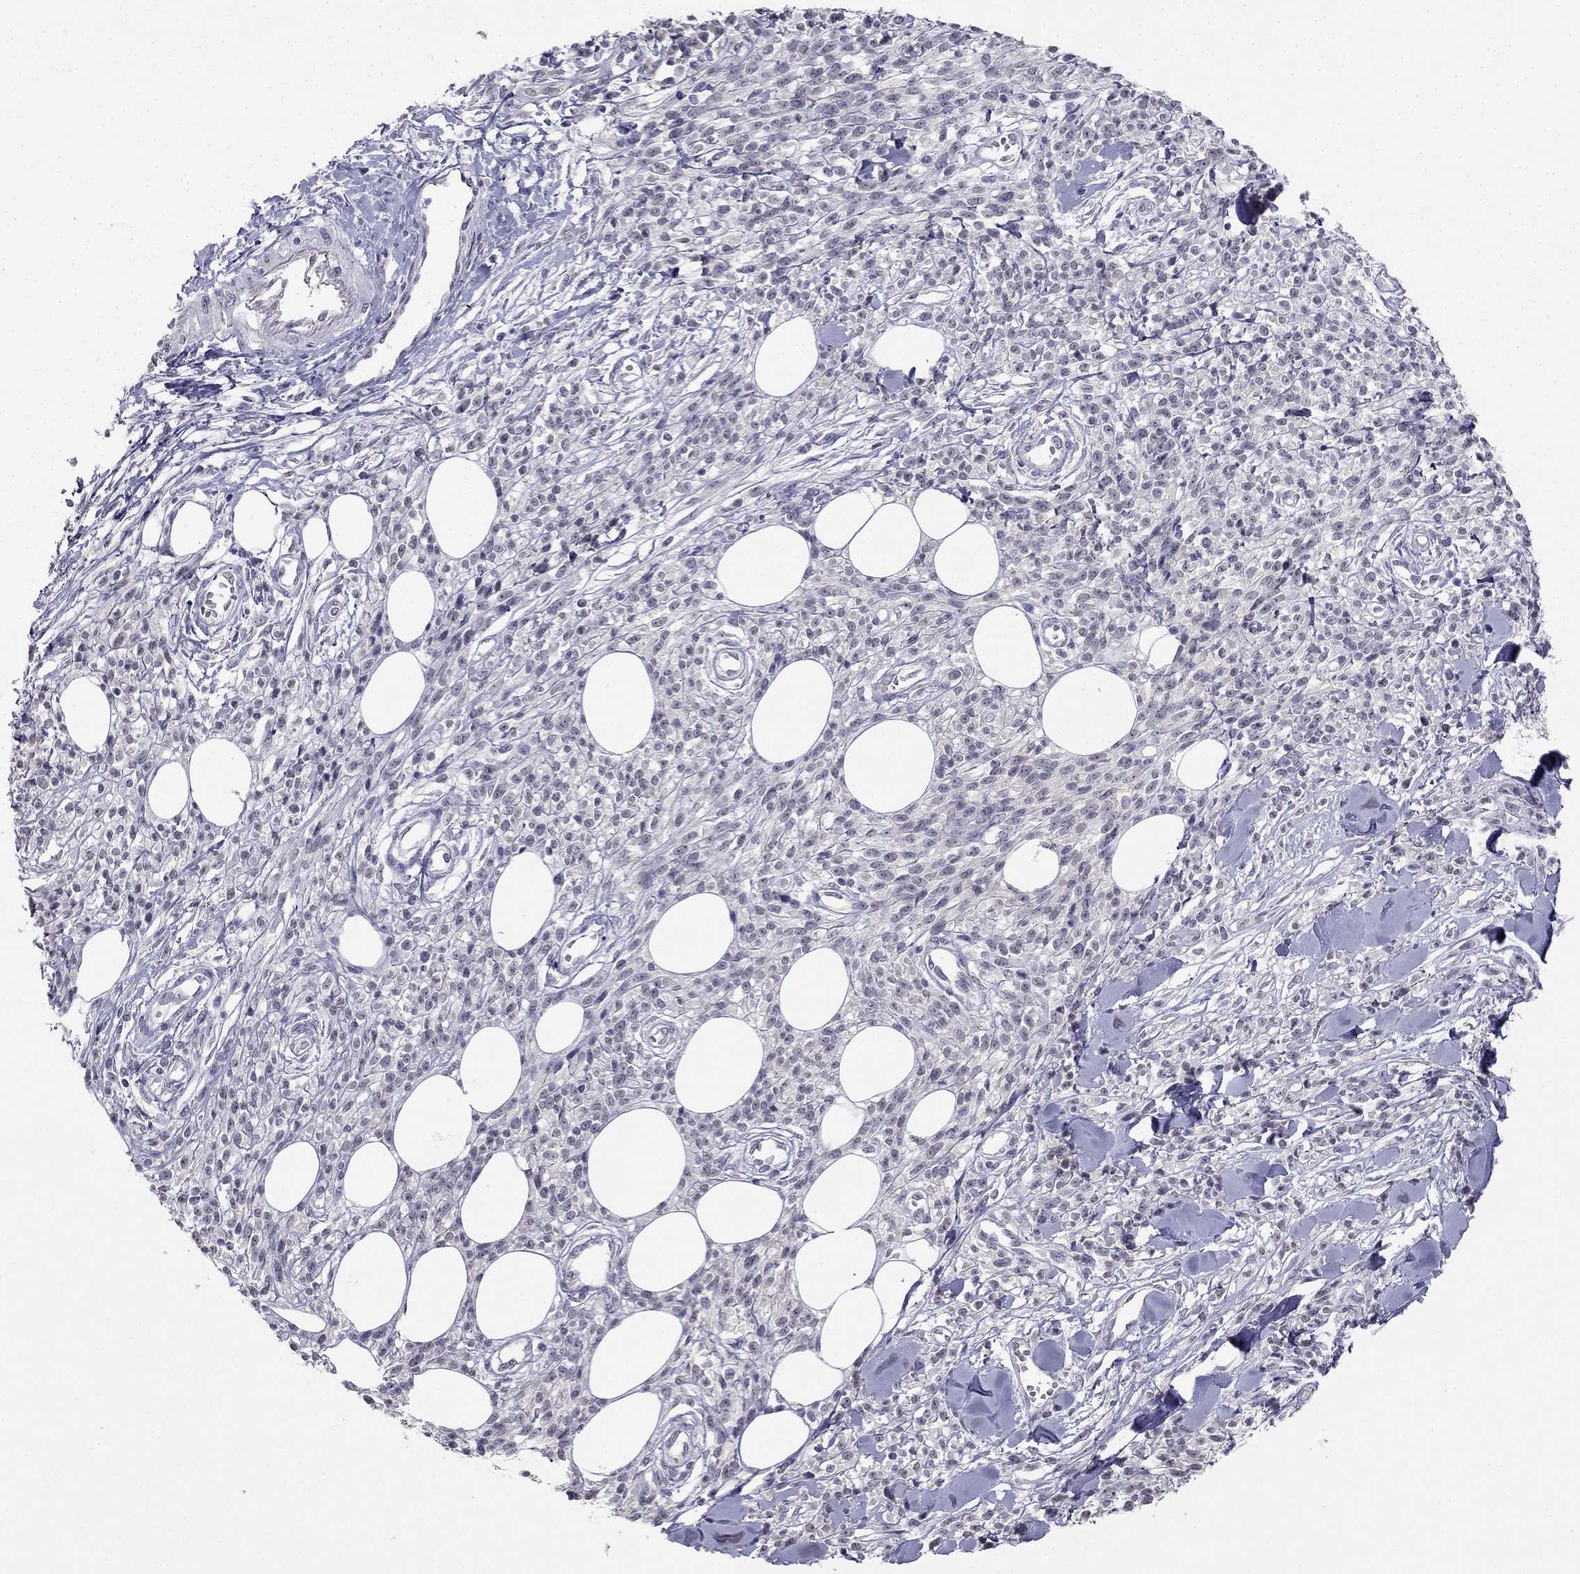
{"staining": {"intensity": "negative", "quantity": "none", "location": "none"}, "tissue": "melanoma", "cell_type": "Tumor cells", "image_type": "cancer", "snomed": [{"axis": "morphology", "description": "Malignant melanoma, NOS"}, {"axis": "topography", "description": "Skin"}, {"axis": "topography", "description": "Skin of trunk"}], "caption": "Immunohistochemistry histopathology image of neoplastic tissue: malignant melanoma stained with DAB (3,3'-diaminobenzidine) displays no significant protein staining in tumor cells. (DAB (3,3'-diaminobenzidine) IHC visualized using brightfield microscopy, high magnification).", "gene": "C16orf89", "patient": {"sex": "male", "age": 74}}